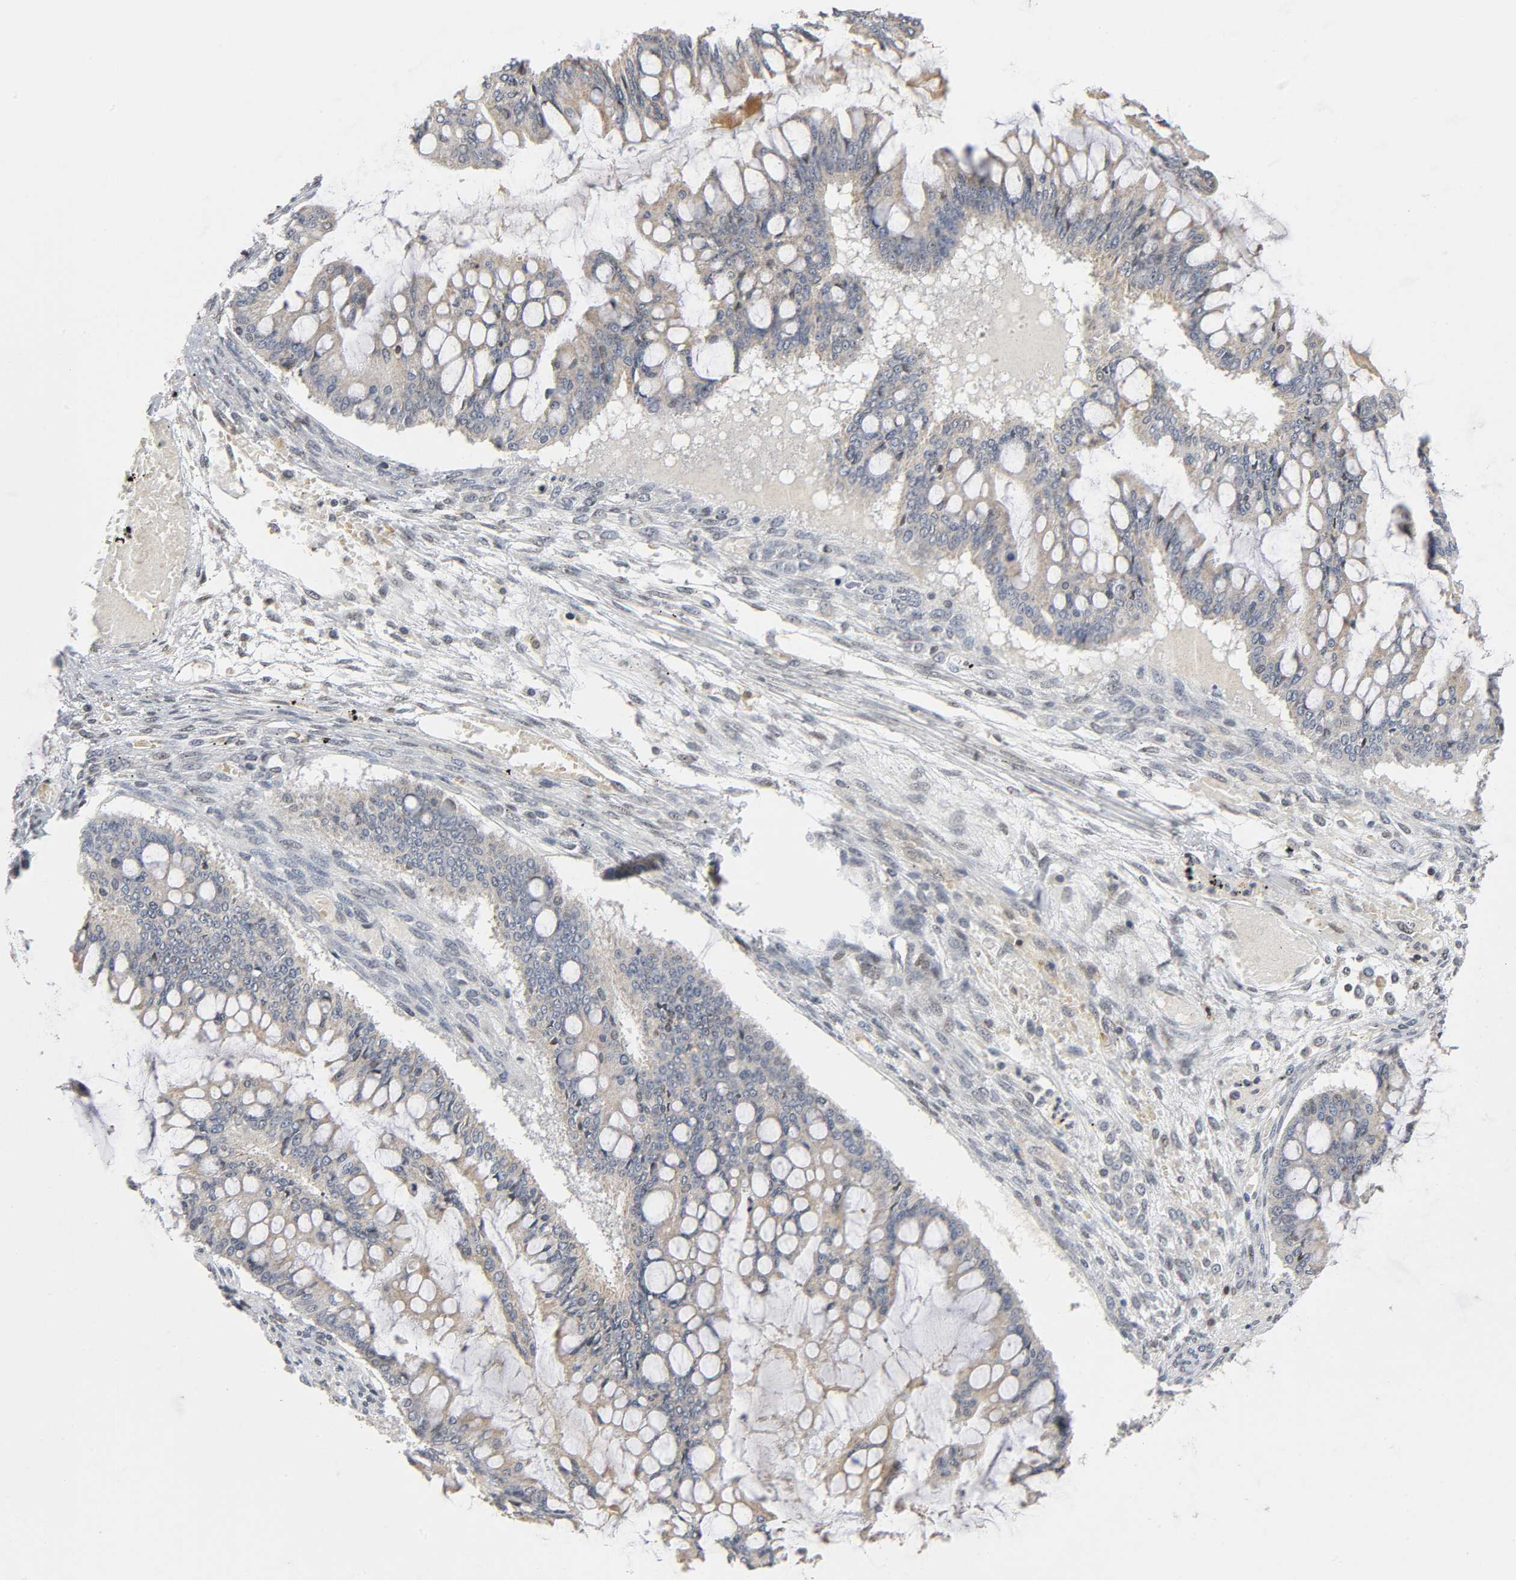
{"staining": {"intensity": "weak", "quantity": "25%-75%", "location": "cytoplasmic/membranous"}, "tissue": "ovarian cancer", "cell_type": "Tumor cells", "image_type": "cancer", "snomed": [{"axis": "morphology", "description": "Cystadenocarcinoma, mucinous, NOS"}, {"axis": "topography", "description": "Ovary"}], "caption": "A low amount of weak cytoplasmic/membranous expression is seen in about 25%-75% of tumor cells in ovarian cancer tissue.", "gene": "KAT2B", "patient": {"sex": "female", "age": 73}}